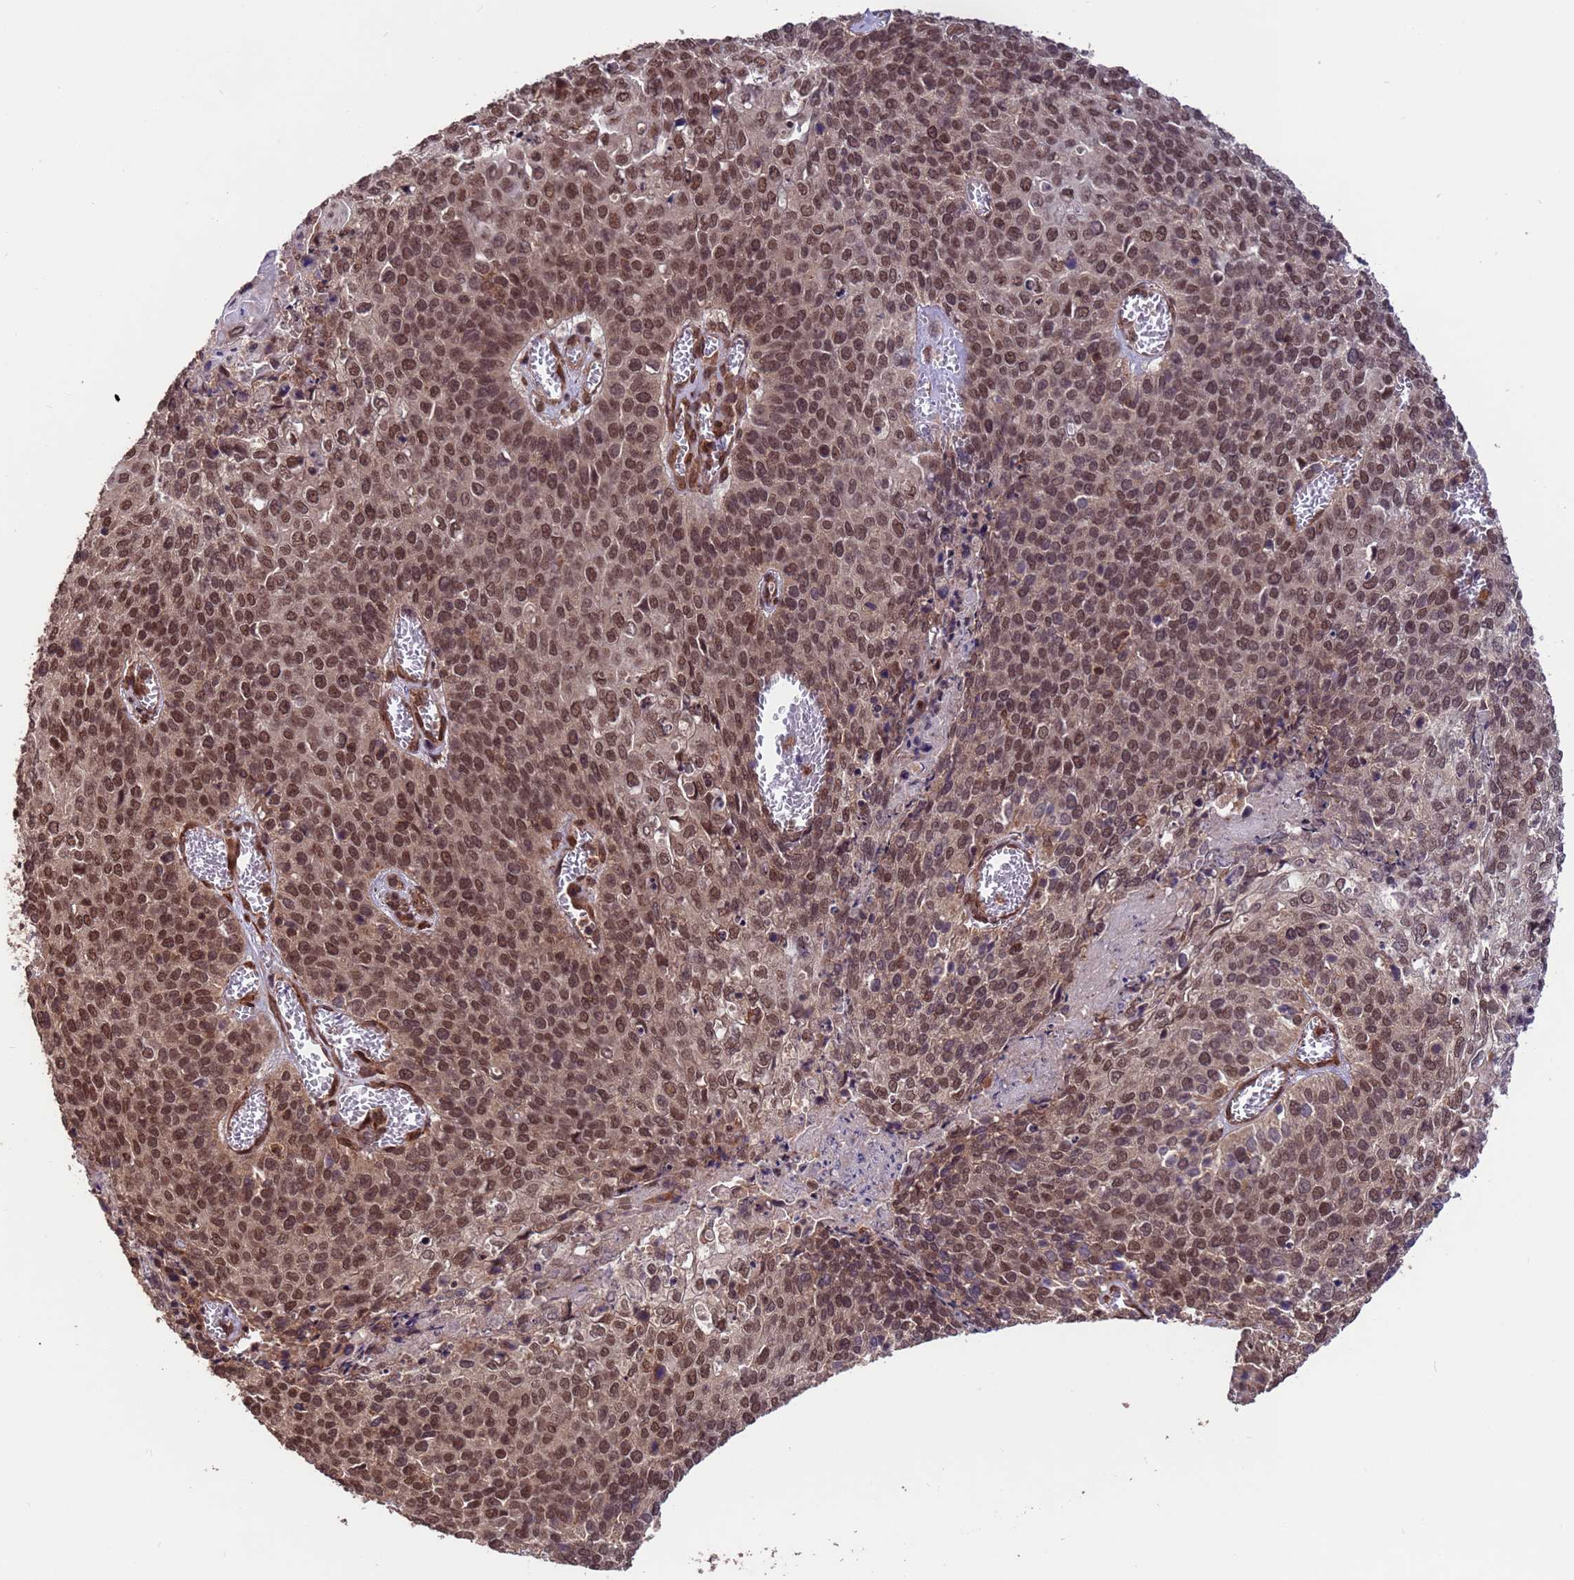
{"staining": {"intensity": "moderate", "quantity": ">75%", "location": "nuclear"}, "tissue": "cervical cancer", "cell_type": "Tumor cells", "image_type": "cancer", "snomed": [{"axis": "morphology", "description": "Squamous cell carcinoma, NOS"}, {"axis": "topography", "description": "Cervix"}], "caption": "Immunohistochemical staining of cervical cancer exhibits moderate nuclear protein staining in approximately >75% of tumor cells. Immunohistochemistry stains the protein of interest in brown and the nuclei are stained blue.", "gene": "VSTM4", "patient": {"sex": "female", "age": 39}}